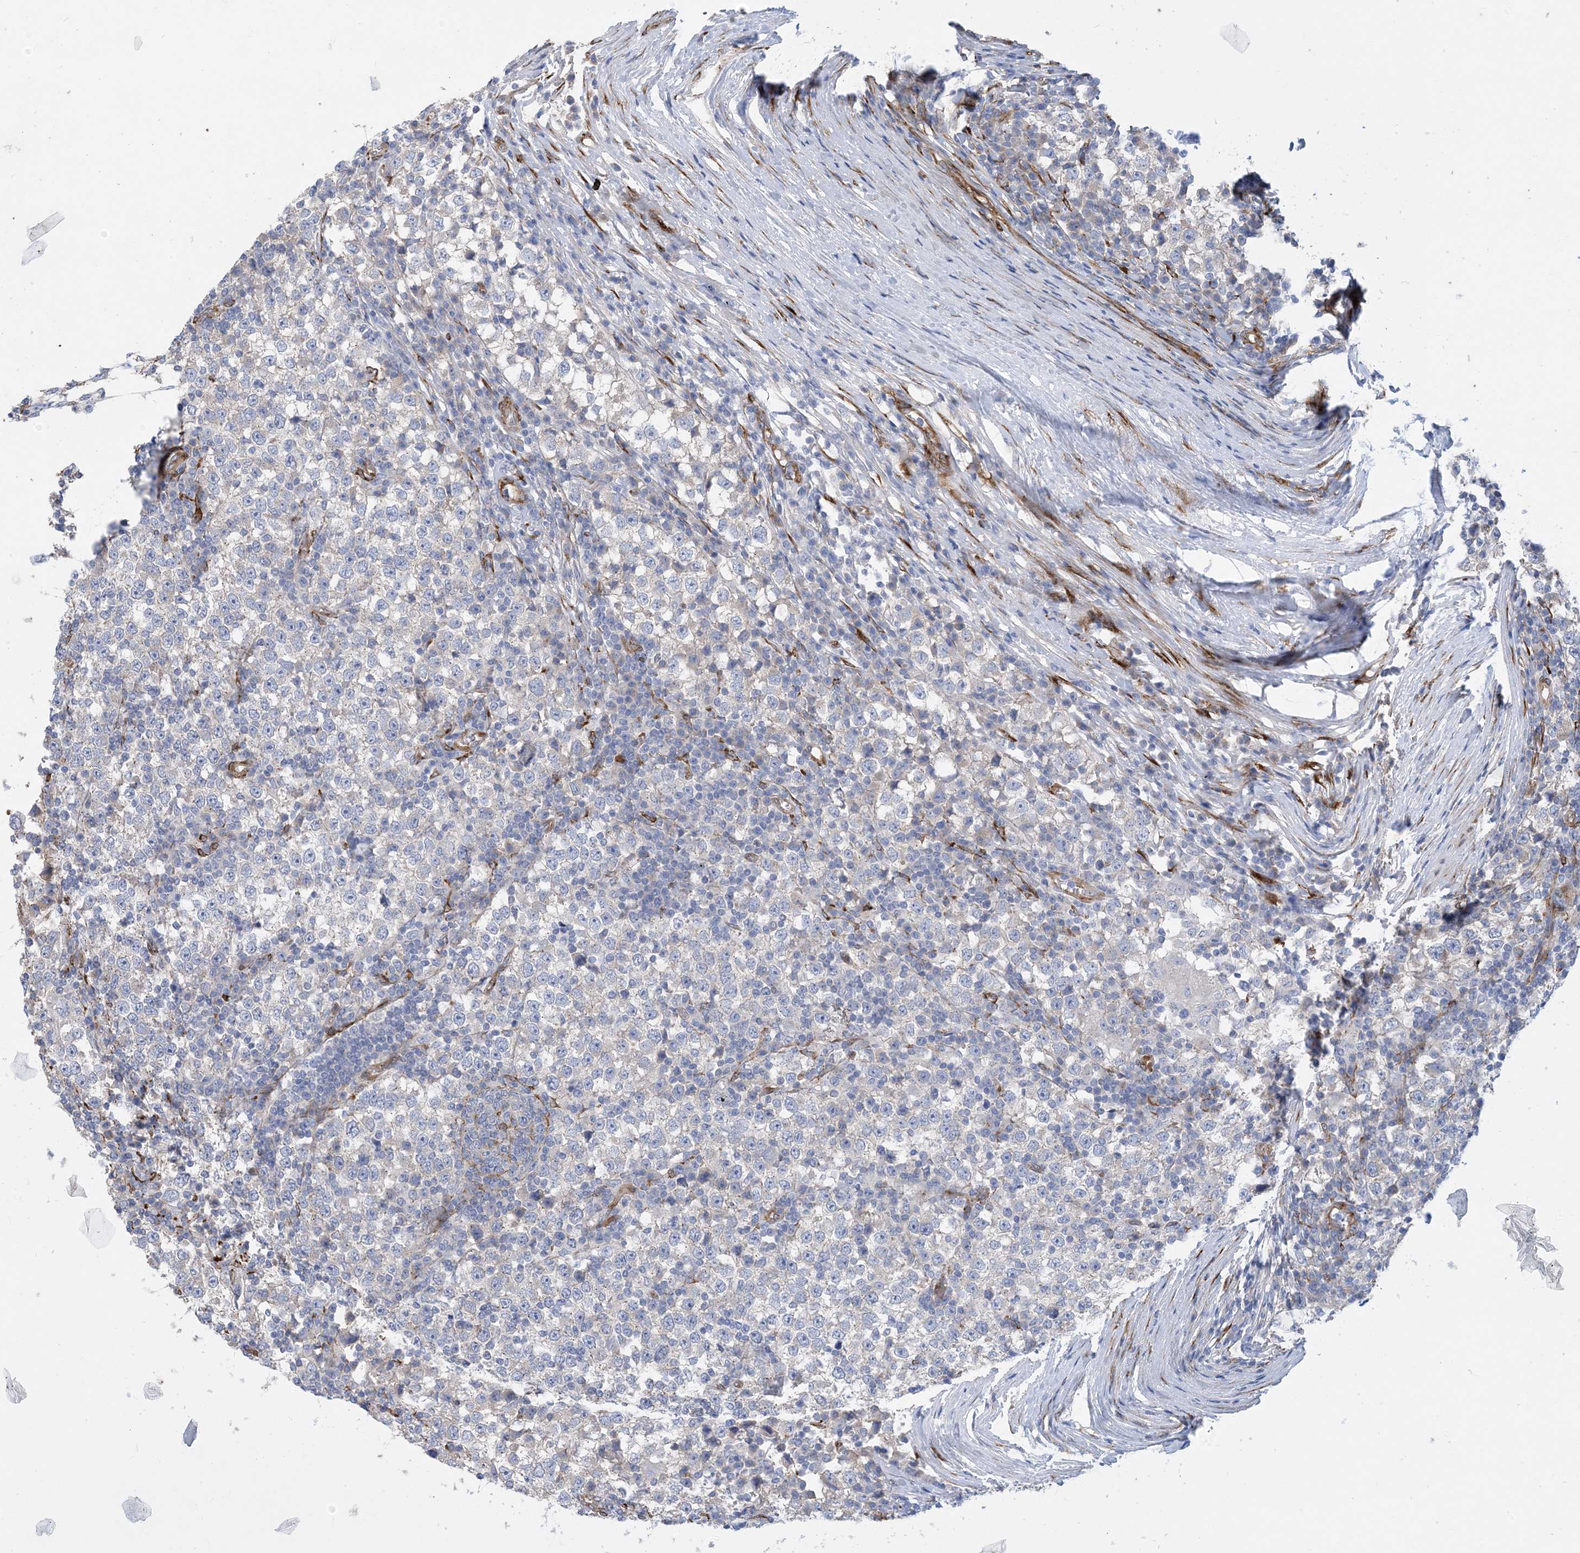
{"staining": {"intensity": "negative", "quantity": "none", "location": "none"}, "tissue": "testis cancer", "cell_type": "Tumor cells", "image_type": "cancer", "snomed": [{"axis": "morphology", "description": "Seminoma, NOS"}, {"axis": "topography", "description": "Testis"}], "caption": "A high-resolution histopathology image shows immunohistochemistry (IHC) staining of testis cancer, which exhibits no significant positivity in tumor cells.", "gene": "RBMS3", "patient": {"sex": "male", "age": 65}}